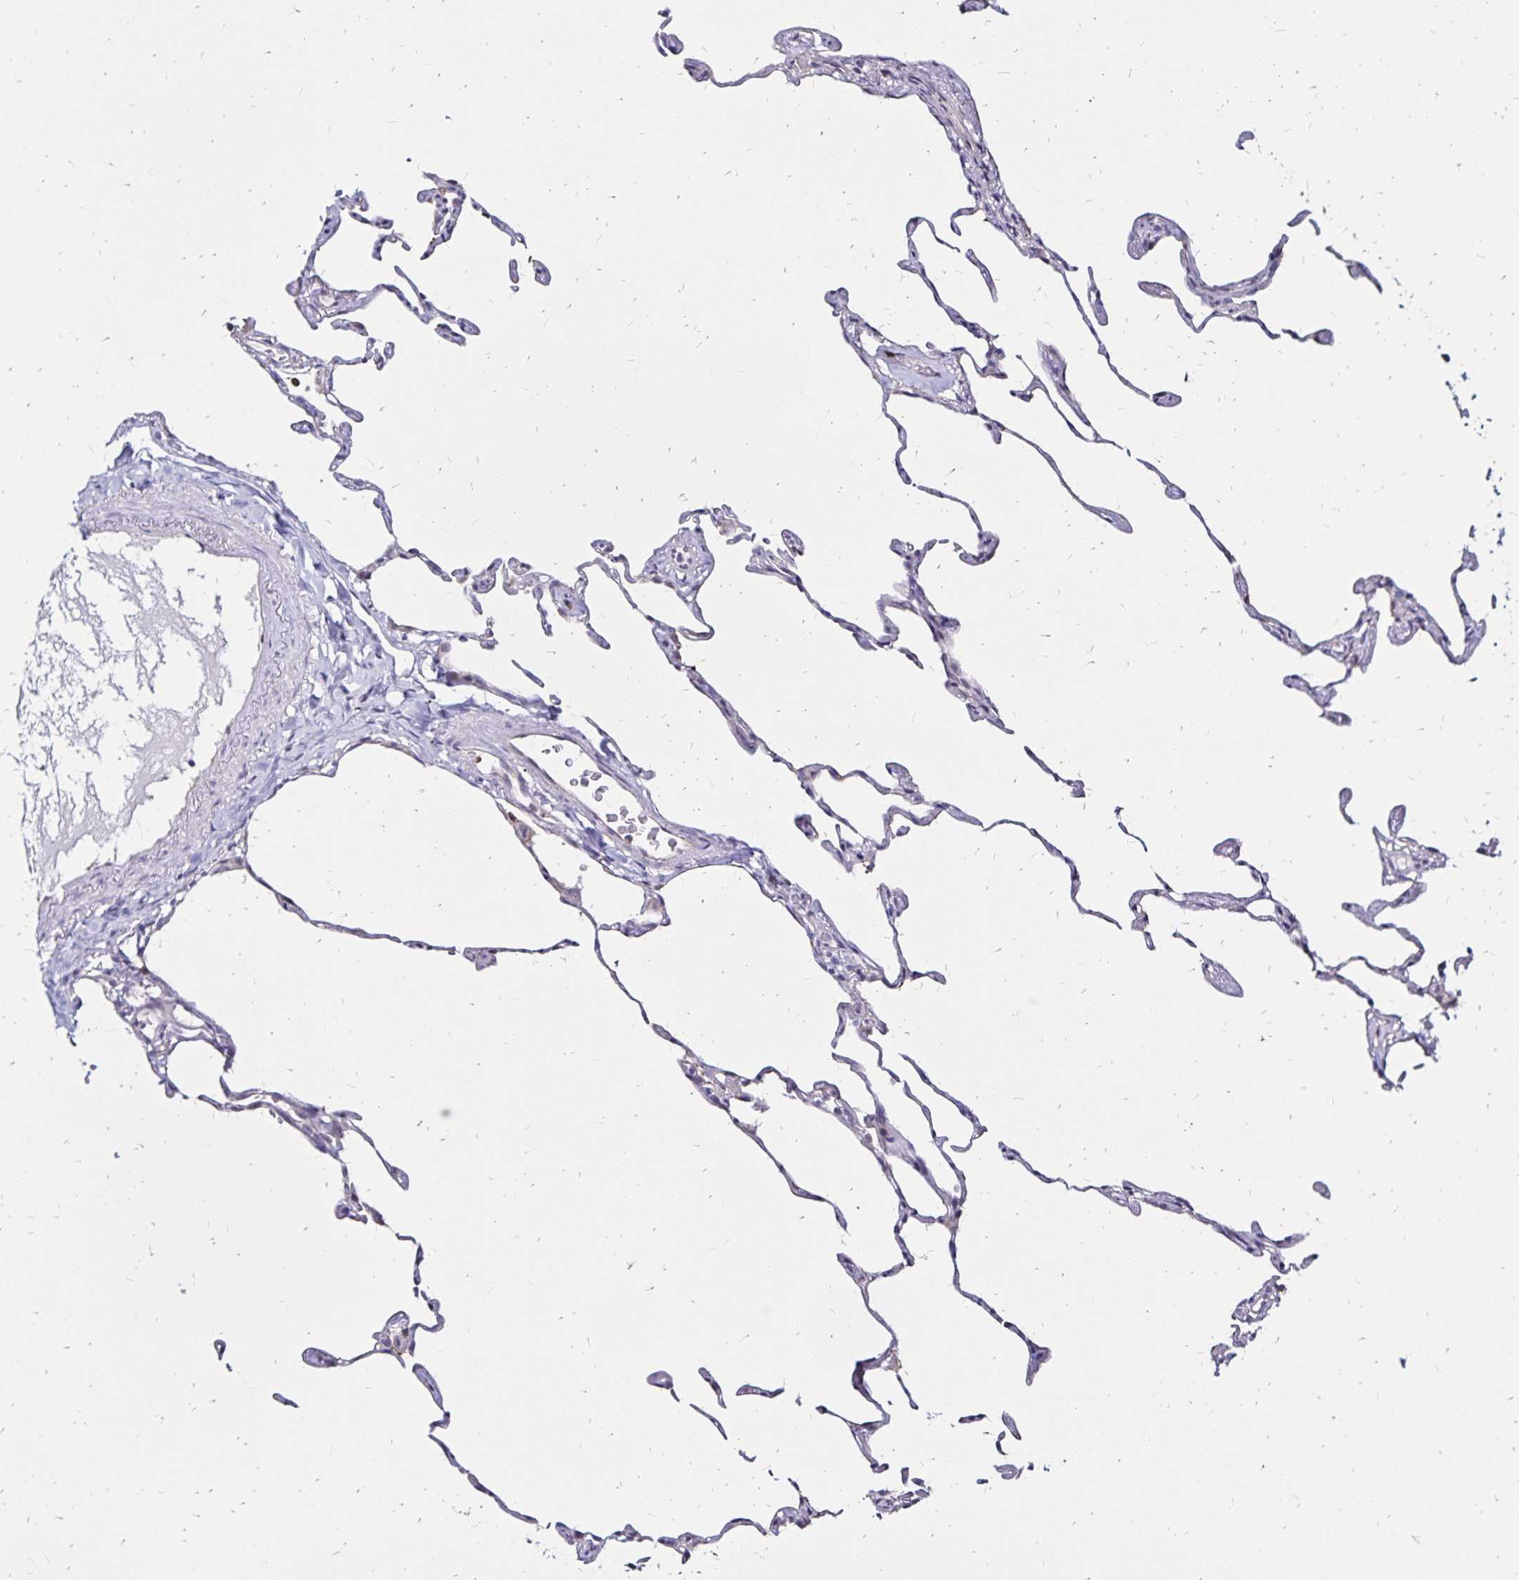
{"staining": {"intensity": "negative", "quantity": "none", "location": "none"}, "tissue": "lung", "cell_type": "Alveolar cells", "image_type": "normal", "snomed": [{"axis": "morphology", "description": "Normal tissue, NOS"}, {"axis": "topography", "description": "Lung"}], "caption": "IHC histopathology image of unremarkable human lung stained for a protein (brown), which shows no staining in alveolar cells. (Stains: DAB (3,3'-diaminobenzidine) immunohistochemistry with hematoxylin counter stain, Microscopy: brightfield microscopy at high magnification).", "gene": "SLC5A1", "patient": {"sex": "female", "age": 57}}